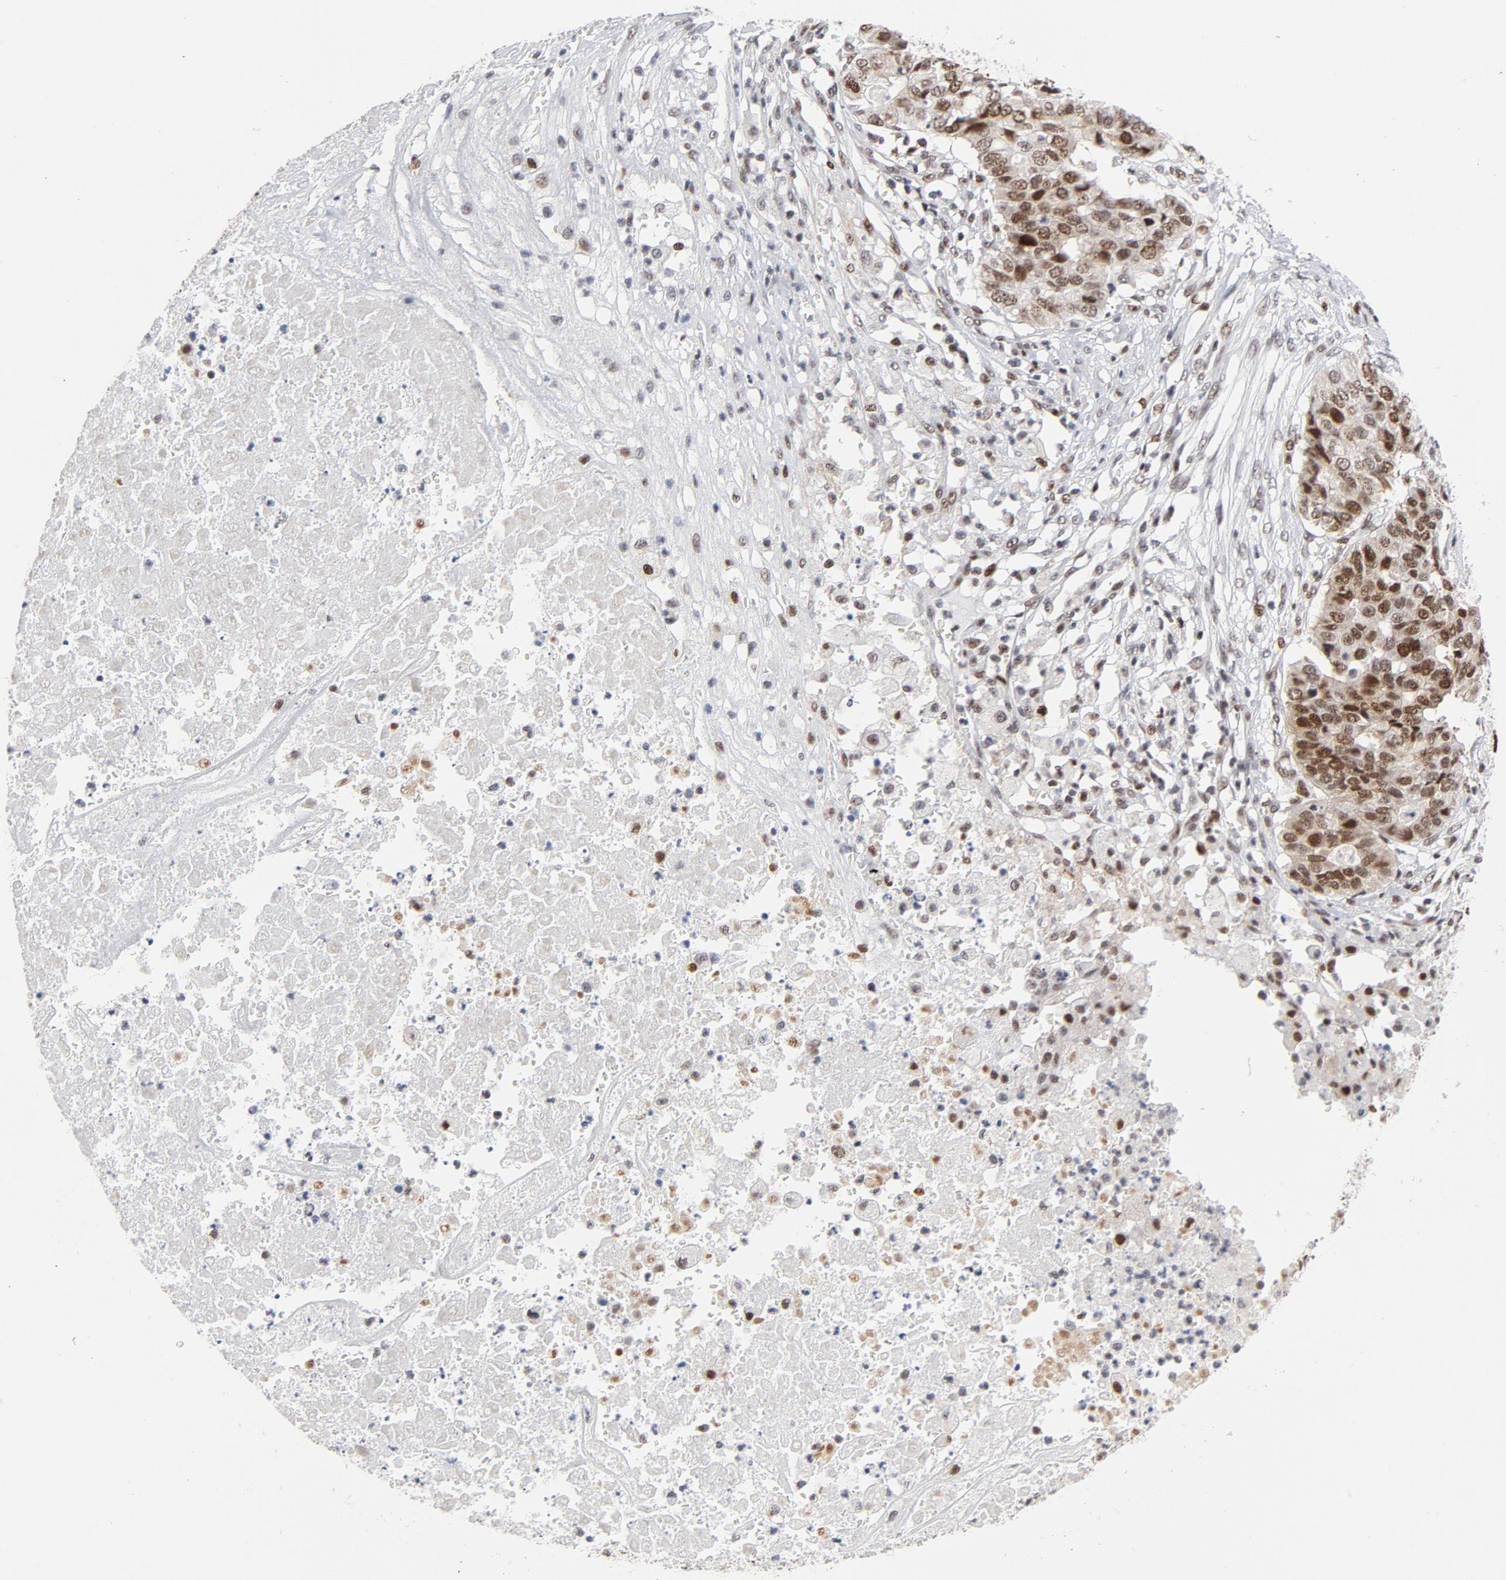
{"staining": {"intensity": "moderate", "quantity": "25%-75%", "location": "nuclear"}, "tissue": "pancreatic cancer", "cell_type": "Tumor cells", "image_type": "cancer", "snomed": [{"axis": "morphology", "description": "Adenocarcinoma, NOS"}, {"axis": "topography", "description": "Pancreas"}], "caption": "Tumor cells exhibit medium levels of moderate nuclear expression in approximately 25%-75% of cells in human adenocarcinoma (pancreatic).", "gene": "RFC4", "patient": {"sex": "male", "age": 50}}